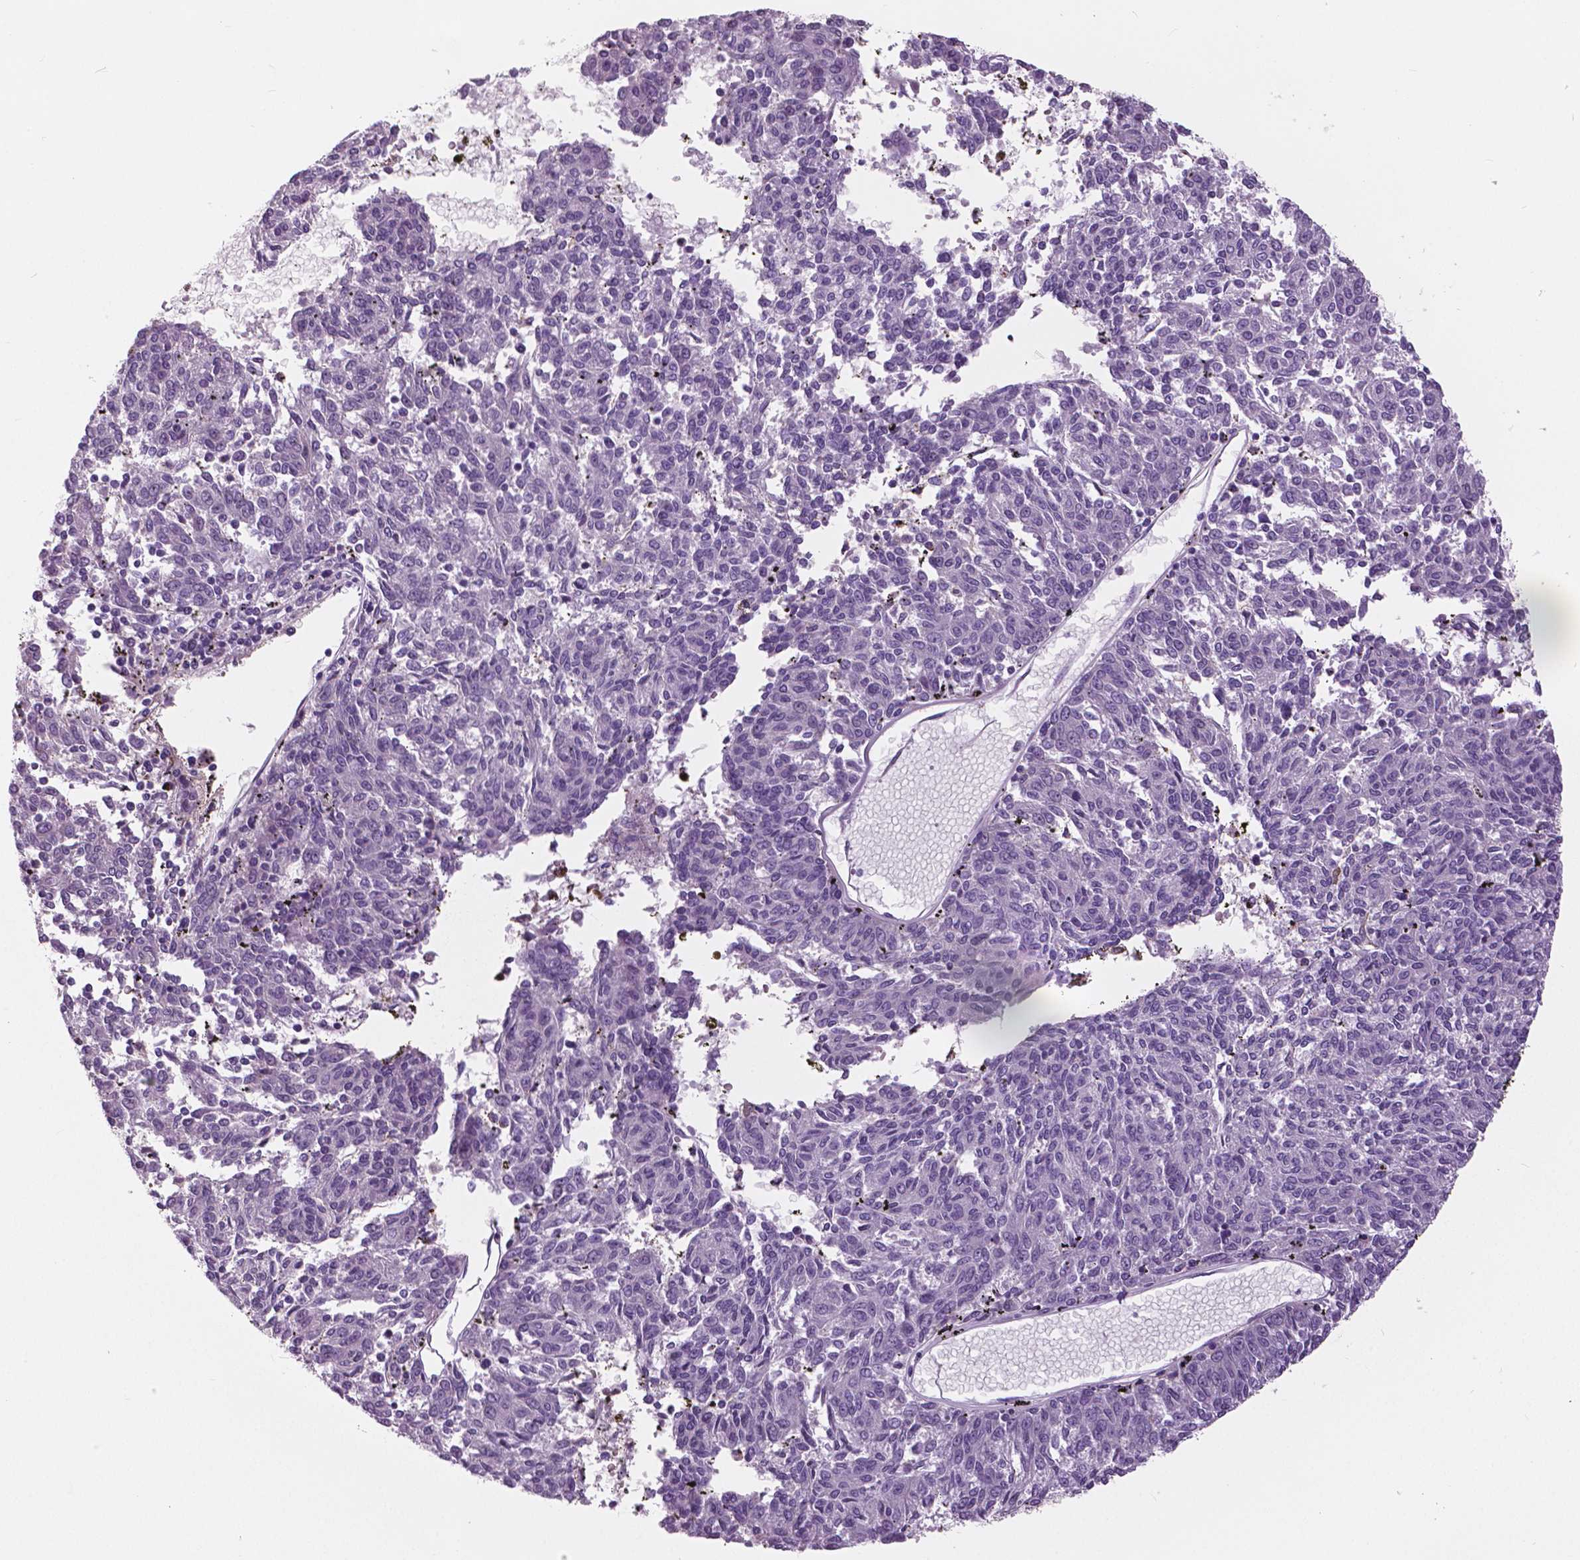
{"staining": {"intensity": "negative", "quantity": "none", "location": "none"}, "tissue": "melanoma", "cell_type": "Tumor cells", "image_type": "cancer", "snomed": [{"axis": "morphology", "description": "Malignant melanoma, NOS"}, {"axis": "topography", "description": "Skin"}], "caption": "Immunohistochemistry histopathology image of human melanoma stained for a protein (brown), which demonstrates no expression in tumor cells. (IHC, brightfield microscopy, high magnification).", "gene": "SERPINI1", "patient": {"sex": "female", "age": 72}}